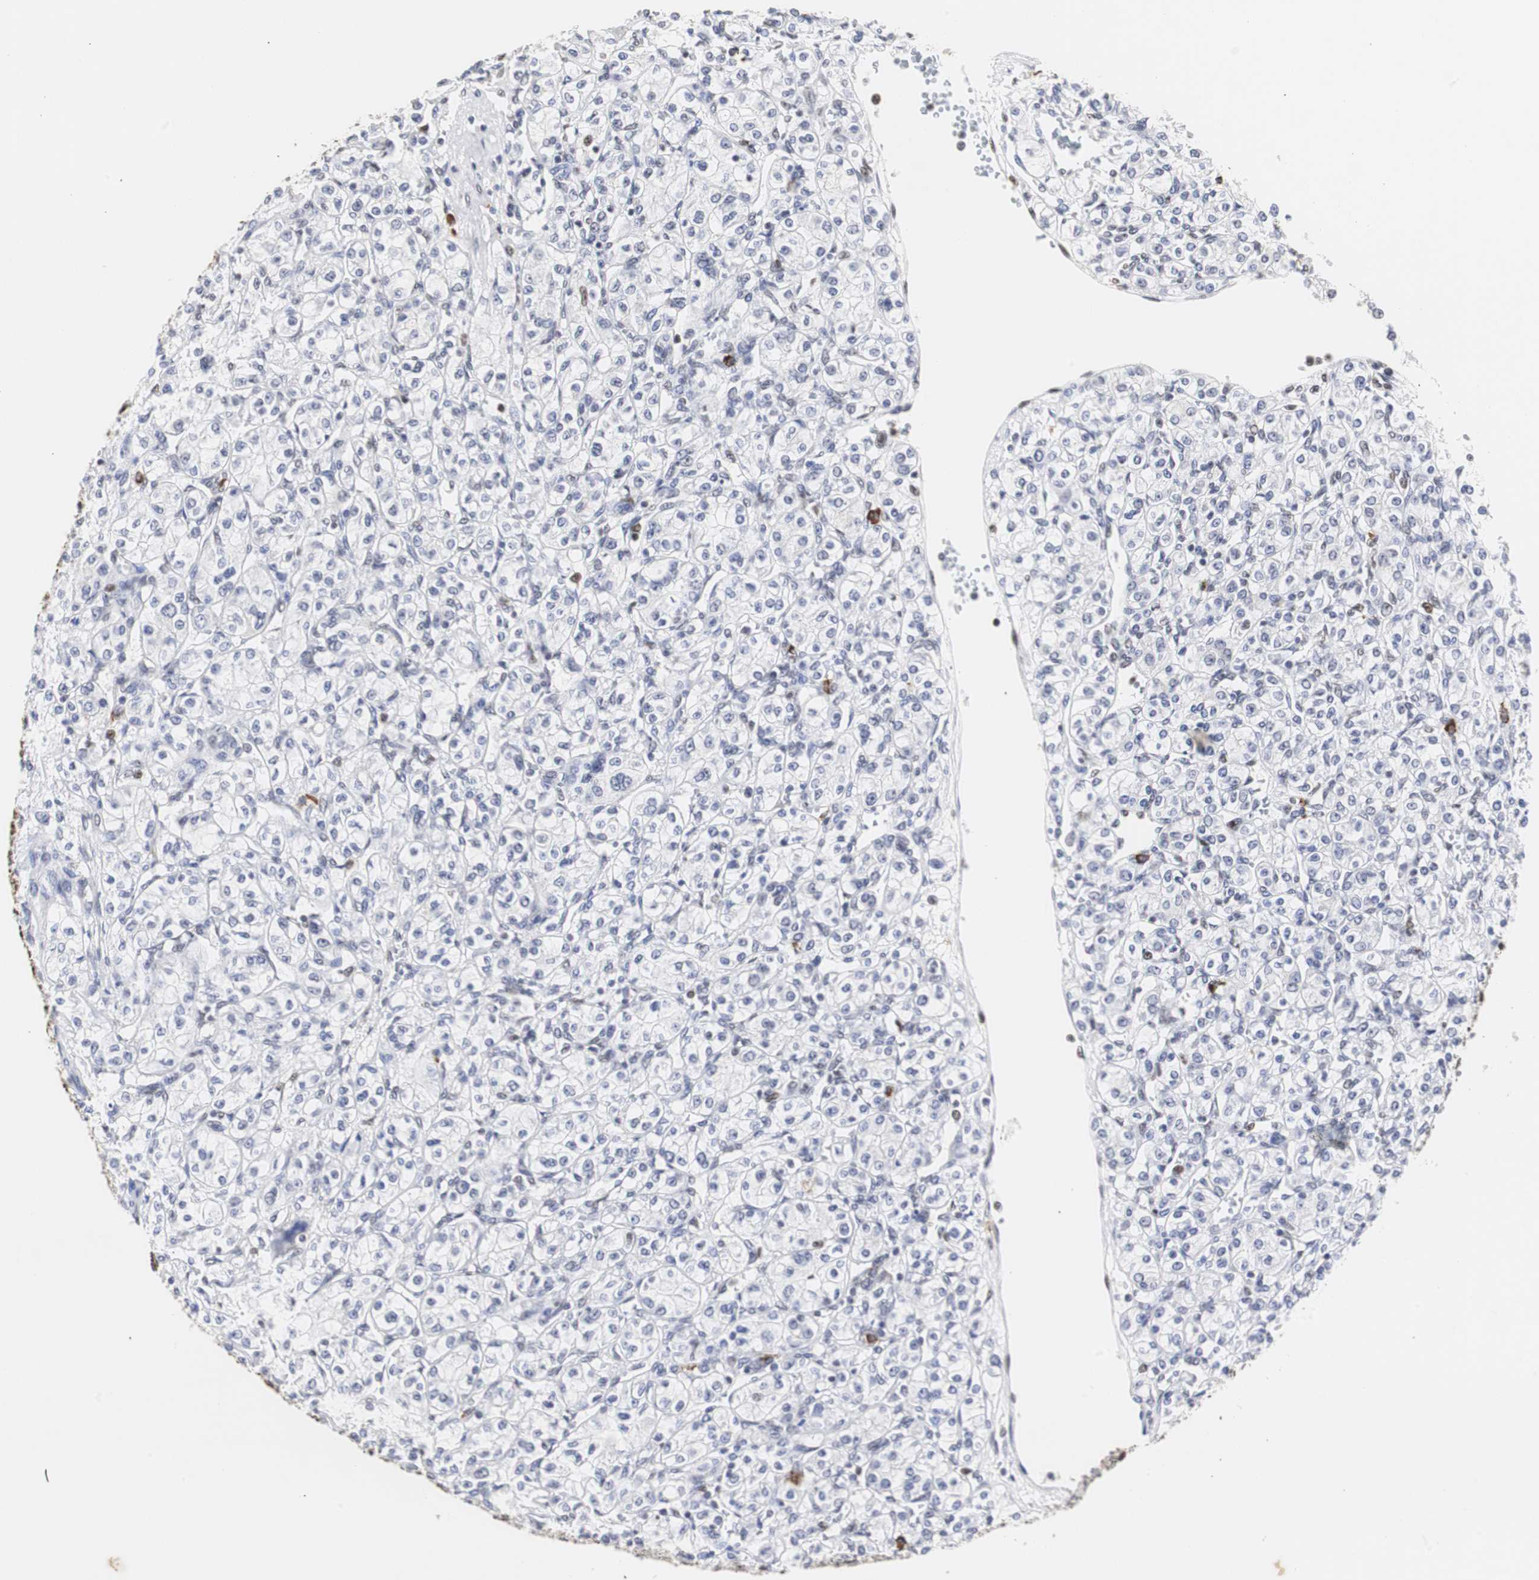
{"staining": {"intensity": "negative", "quantity": "none", "location": "none"}, "tissue": "renal cancer", "cell_type": "Tumor cells", "image_type": "cancer", "snomed": [{"axis": "morphology", "description": "Adenocarcinoma, NOS"}, {"axis": "topography", "description": "Kidney"}], "caption": "There is no significant staining in tumor cells of renal adenocarcinoma.", "gene": "ZFC3H1", "patient": {"sex": "male", "age": 77}}